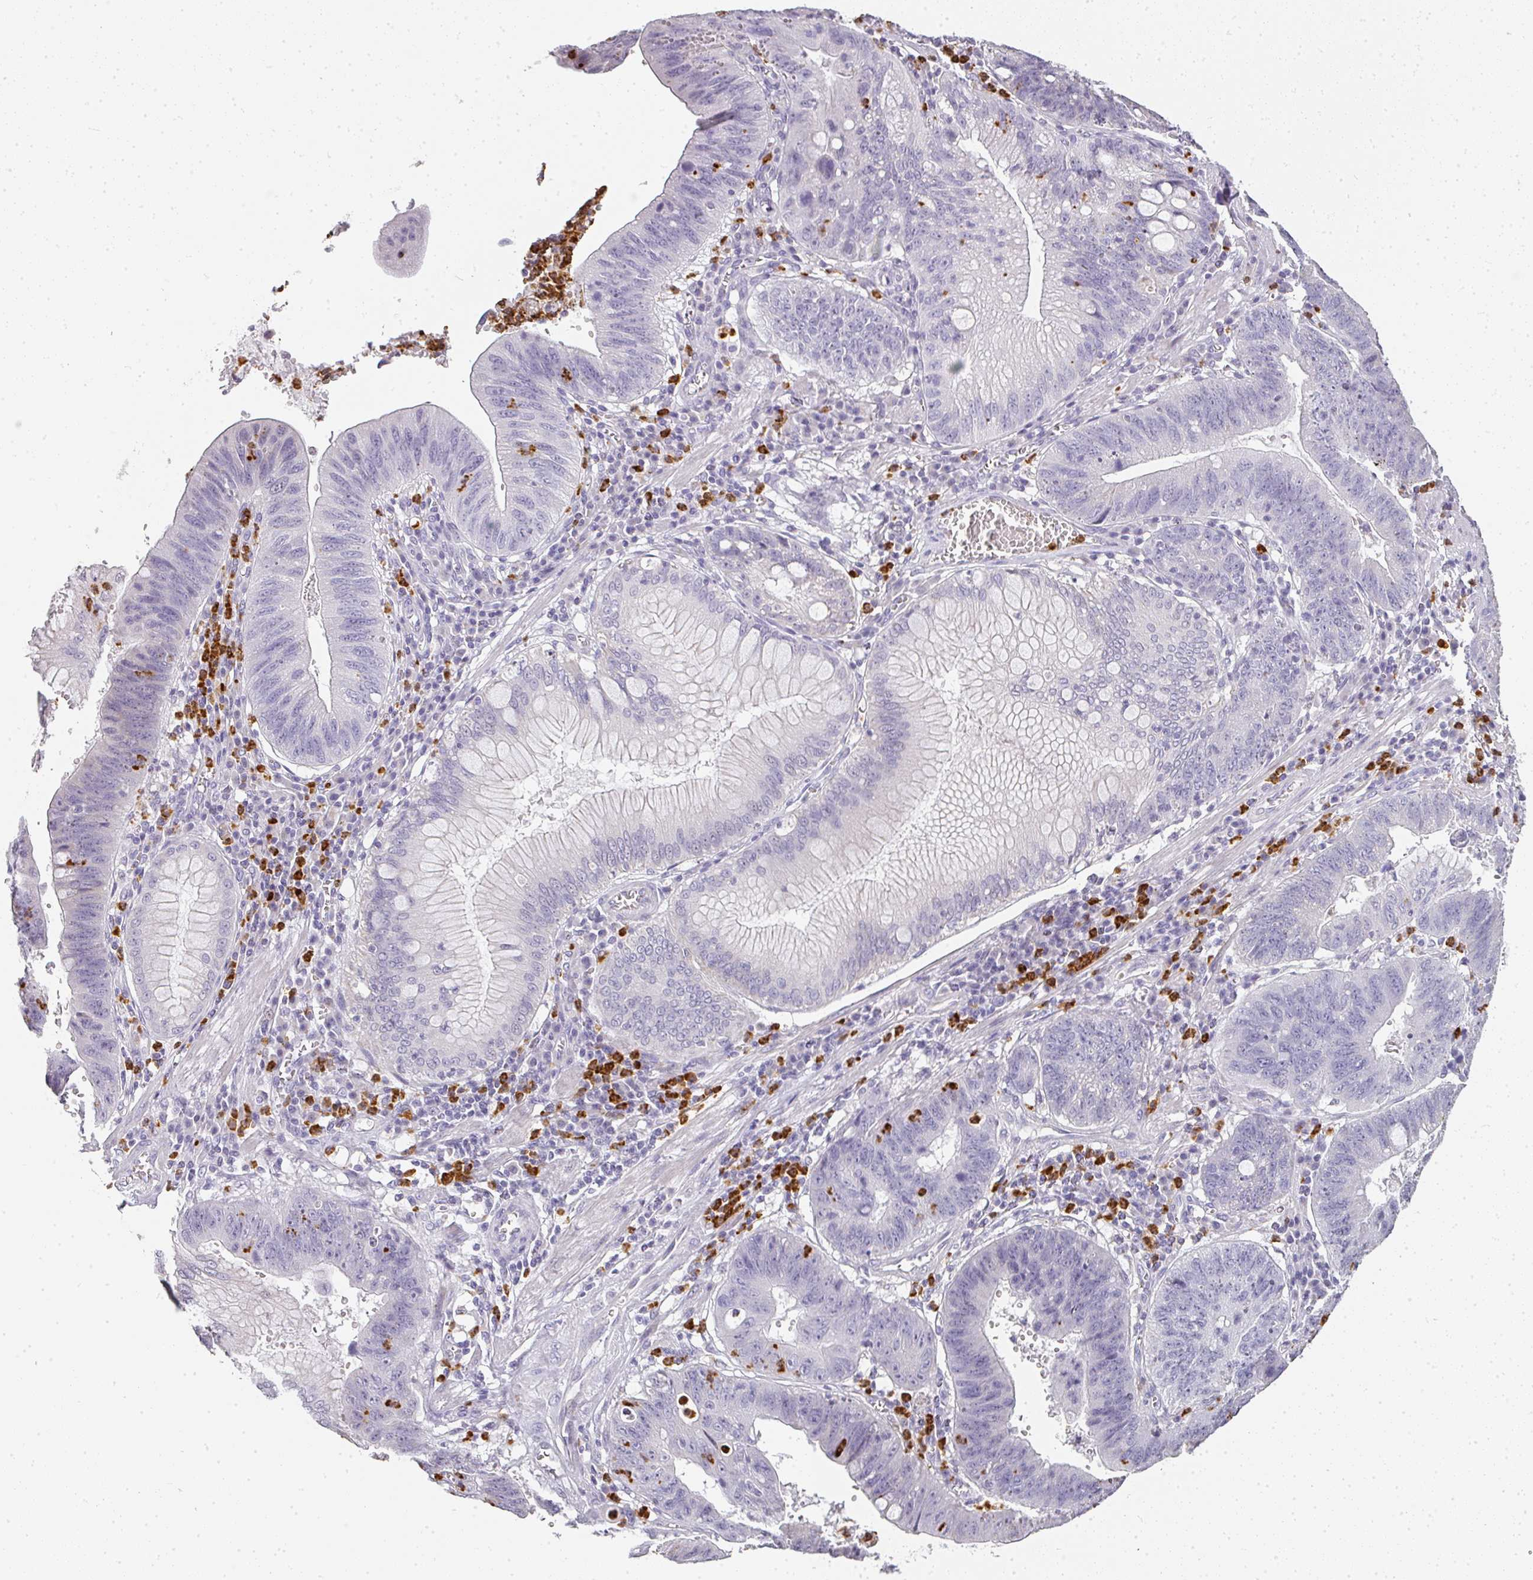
{"staining": {"intensity": "negative", "quantity": "none", "location": "none"}, "tissue": "stomach cancer", "cell_type": "Tumor cells", "image_type": "cancer", "snomed": [{"axis": "morphology", "description": "Adenocarcinoma, NOS"}, {"axis": "topography", "description": "Stomach"}], "caption": "A high-resolution photomicrograph shows immunohistochemistry (IHC) staining of adenocarcinoma (stomach), which reveals no significant positivity in tumor cells. Brightfield microscopy of immunohistochemistry (IHC) stained with DAB (brown) and hematoxylin (blue), captured at high magnification.", "gene": "CAMP", "patient": {"sex": "male", "age": 59}}